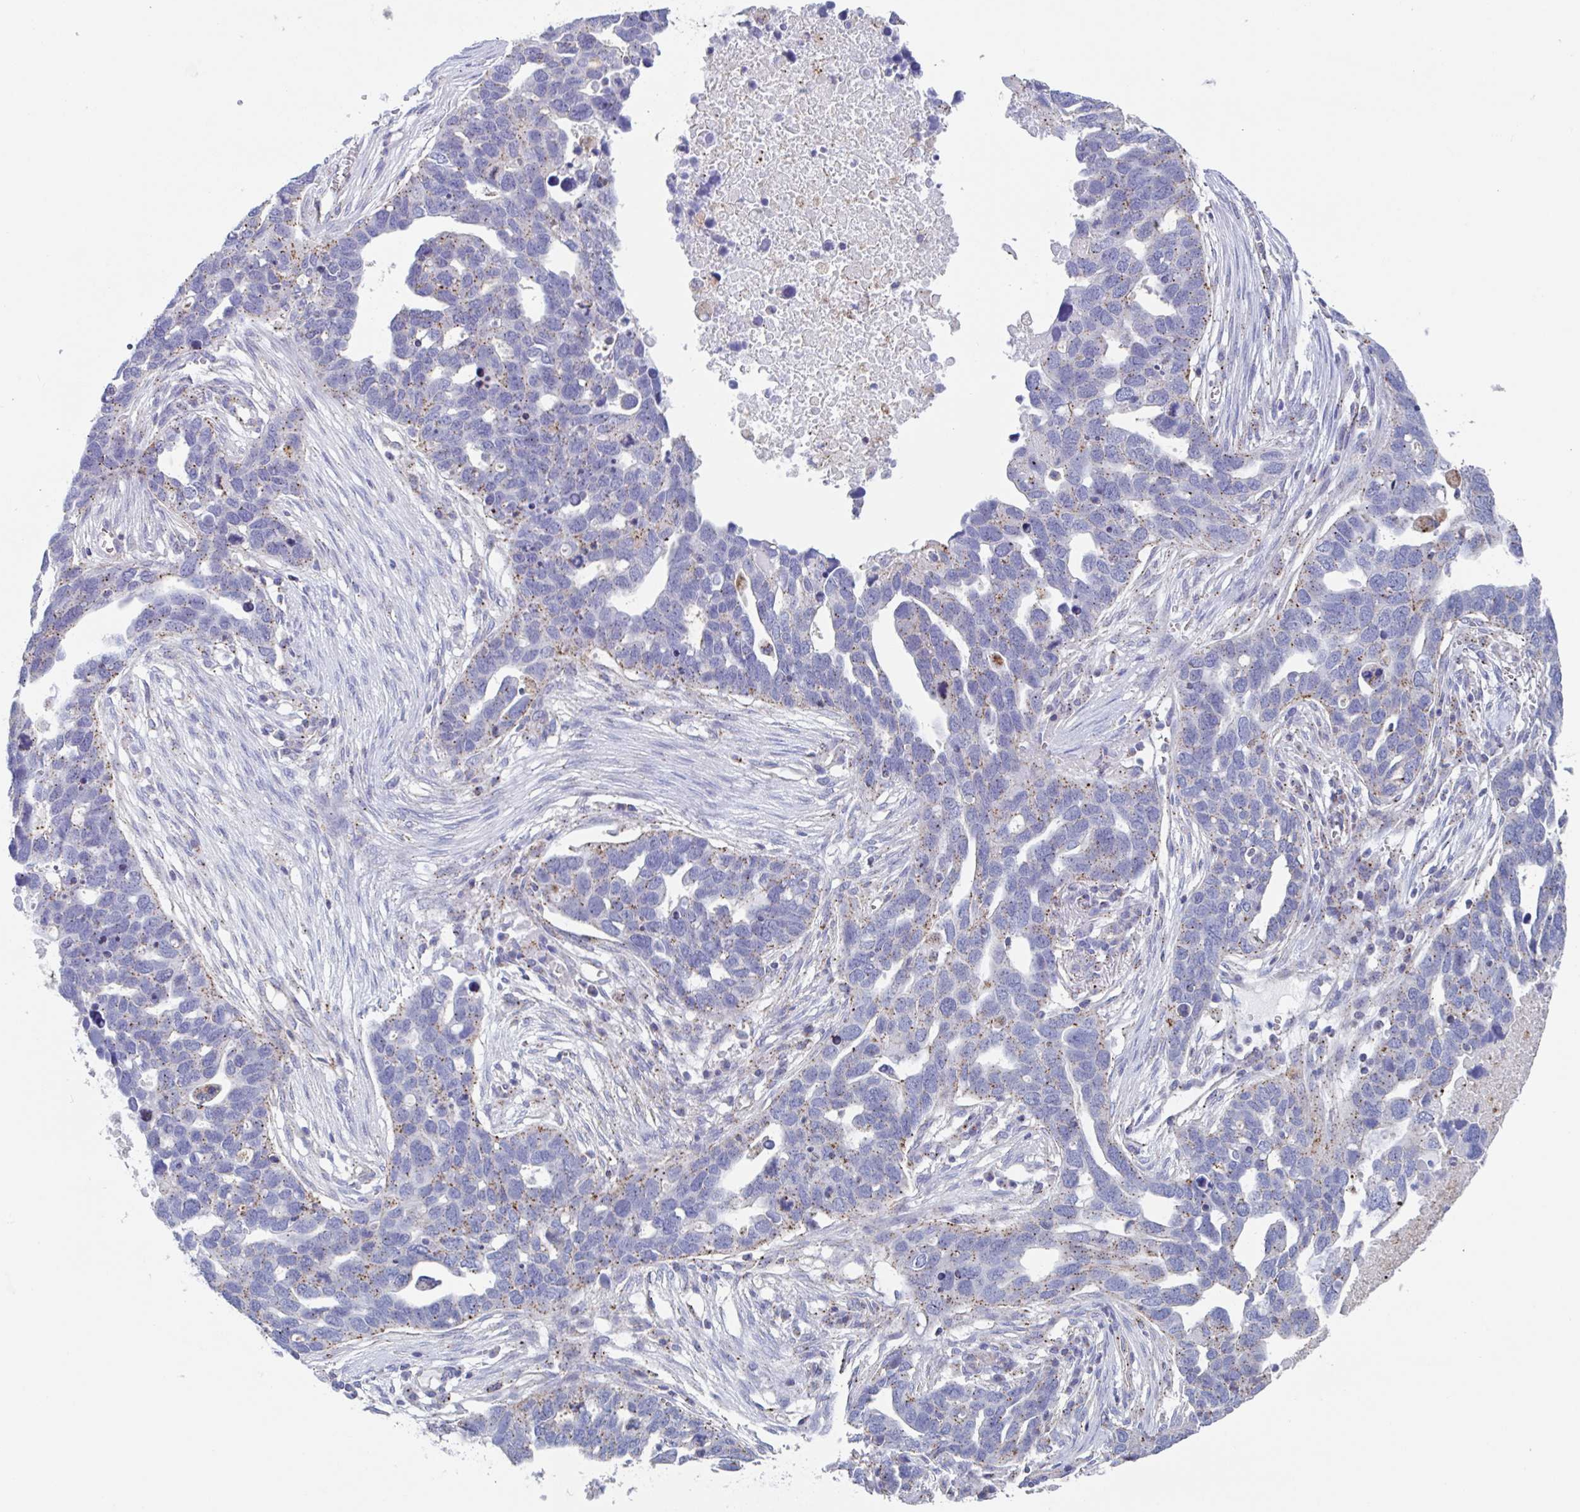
{"staining": {"intensity": "weak", "quantity": "25%-75%", "location": "cytoplasmic/membranous"}, "tissue": "ovarian cancer", "cell_type": "Tumor cells", "image_type": "cancer", "snomed": [{"axis": "morphology", "description": "Cystadenocarcinoma, serous, NOS"}, {"axis": "topography", "description": "Ovary"}], "caption": "High-power microscopy captured an IHC micrograph of ovarian cancer, revealing weak cytoplasmic/membranous staining in about 25%-75% of tumor cells.", "gene": "CHMP5", "patient": {"sex": "female", "age": 54}}